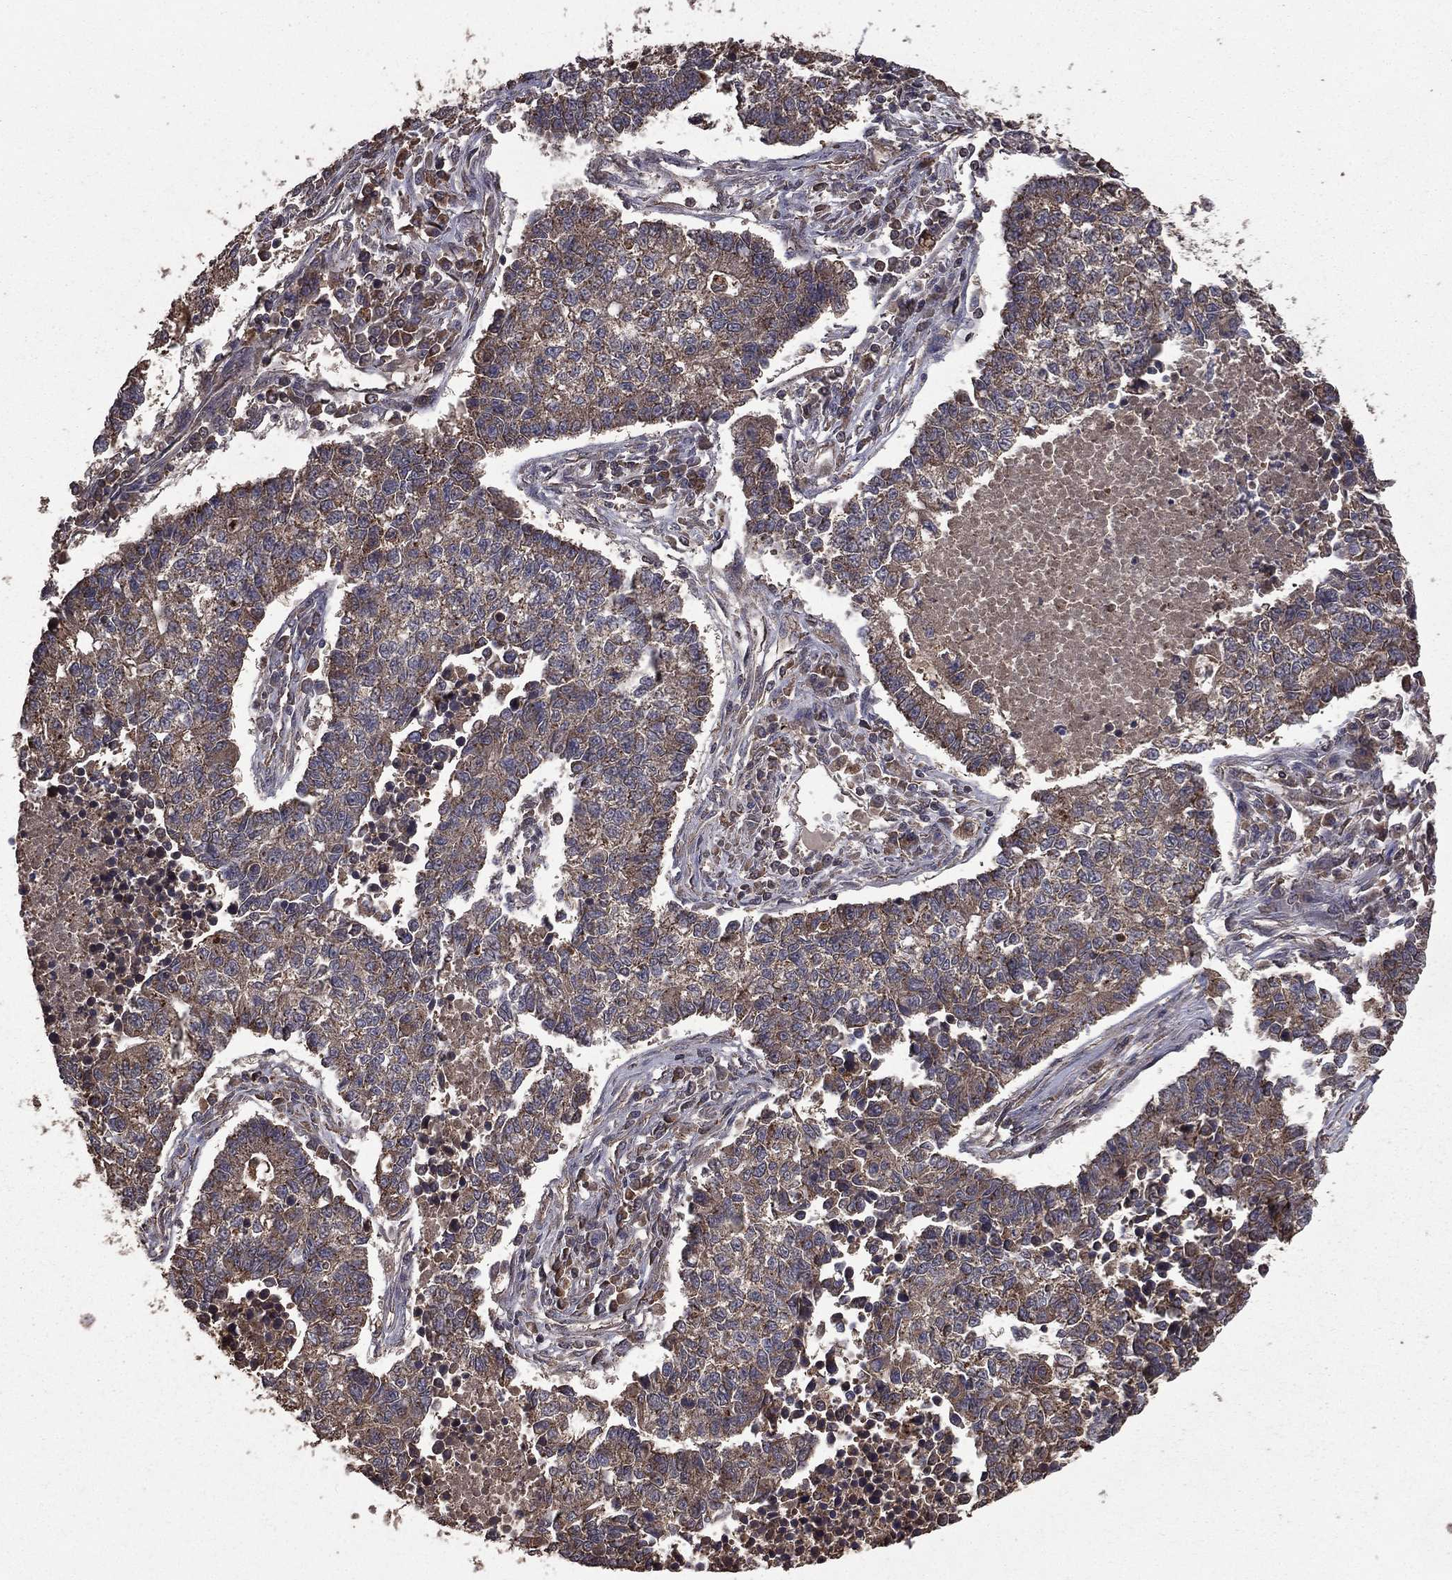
{"staining": {"intensity": "weak", "quantity": "25%-75%", "location": "cytoplasmic/membranous"}, "tissue": "lung cancer", "cell_type": "Tumor cells", "image_type": "cancer", "snomed": [{"axis": "morphology", "description": "Adenocarcinoma, NOS"}, {"axis": "topography", "description": "Lung"}], "caption": "The immunohistochemical stain labels weak cytoplasmic/membranous staining in tumor cells of lung cancer (adenocarcinoma) tissue.", "gene": "BIRC6", "patient": {"sex": "male", "age": 57}}